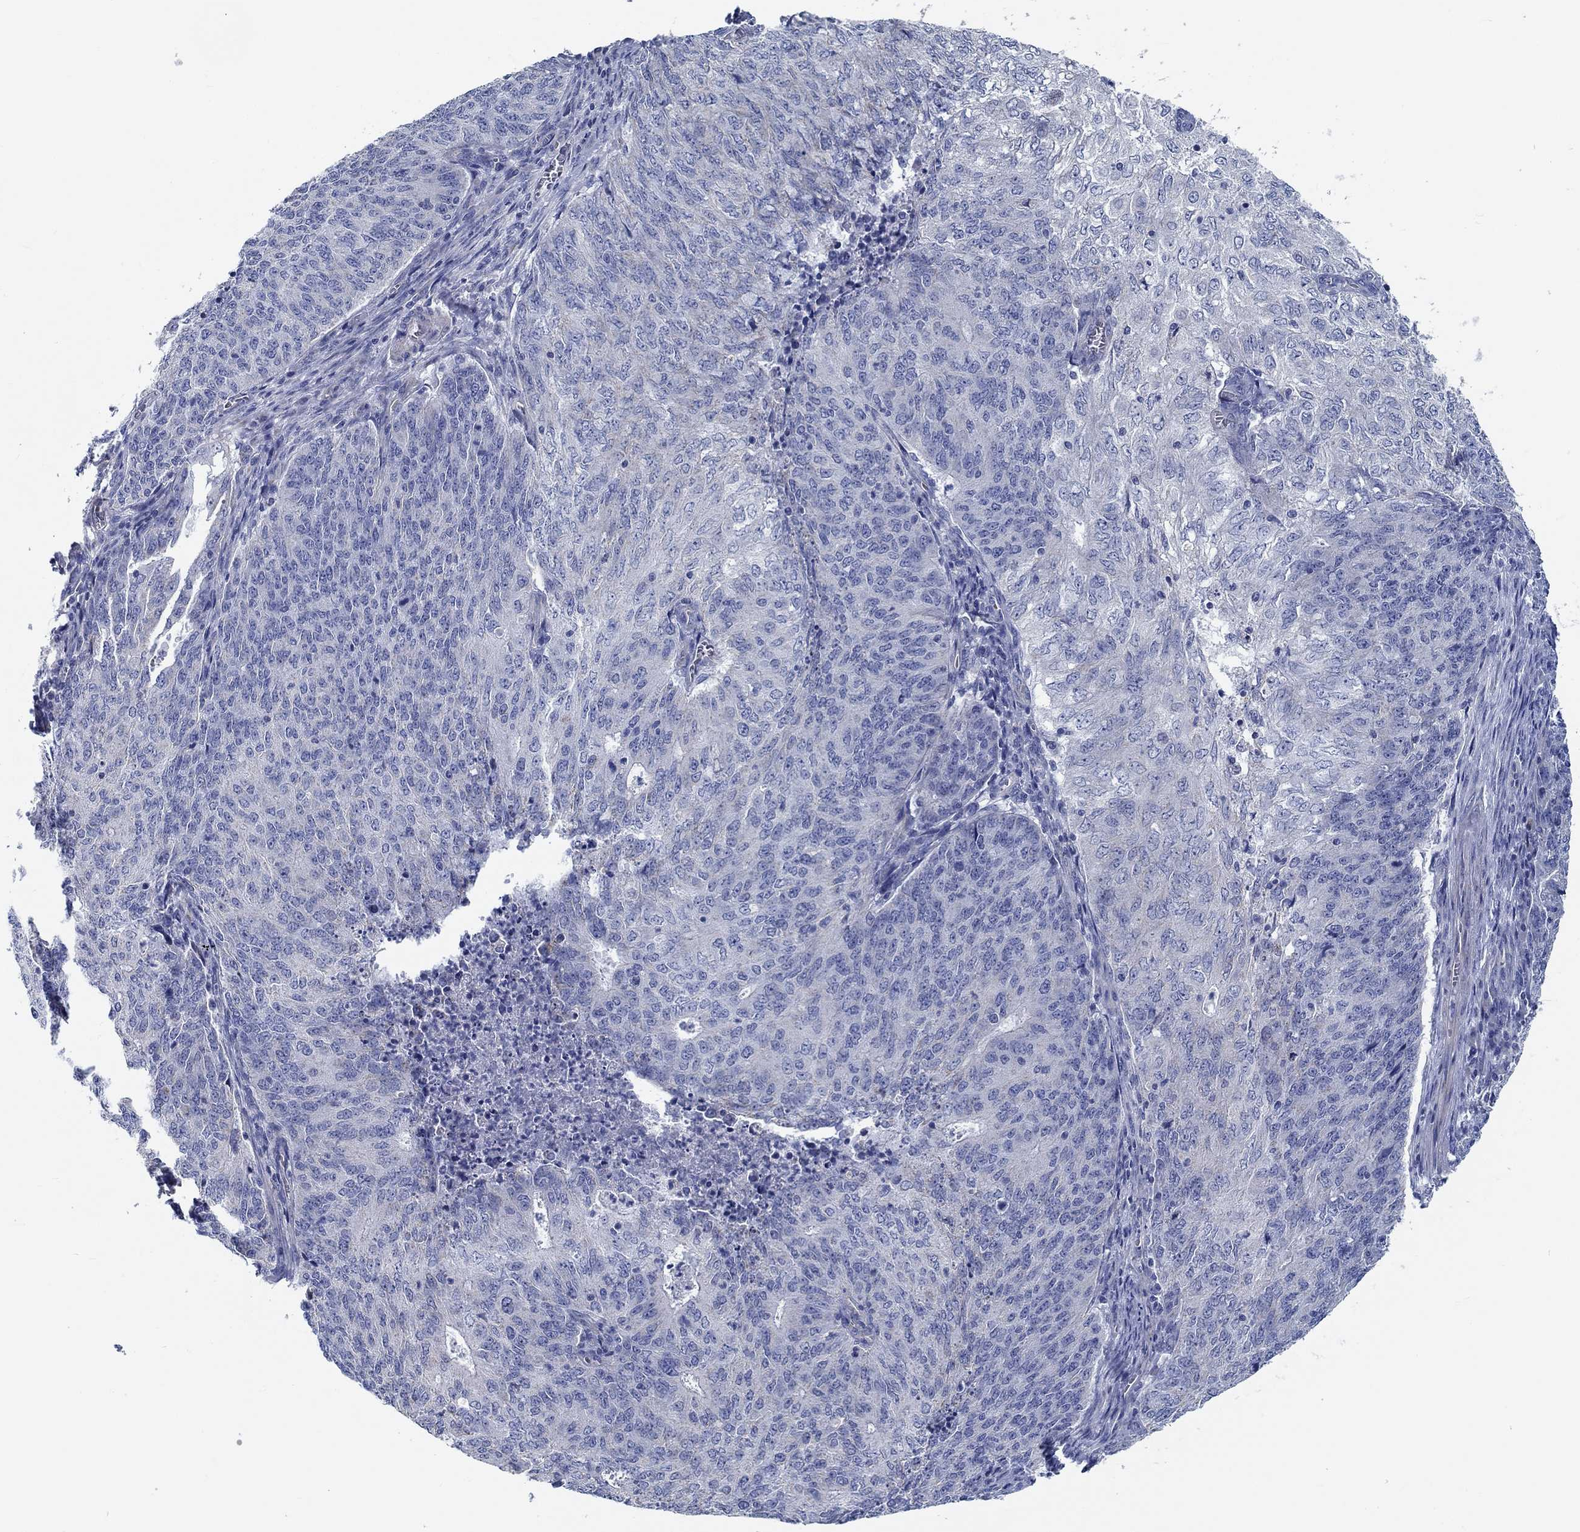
{"staining": {"intensity": "negative", "quantity": "none", "location": "none"}, "tissue": "endometrial cancer", "cell_type": "Tumor cells", "image_type": "cancer", "snomed": [{"axis": "morphology", "description": "Adenocarcinoma, NOS"}, {"axis": "topography", "description": "Endometrium"}], "caption": "Endometrial cancer was stained to show a protein in brown. There is no significant positivity in tumor cells. Brightfield microscopy of immunohistochemistry stained with DAB (brown) and hematoxylin (blue), captured at high magnification.", "gene": "MYBPC1", "patient": {"sex": "female", "age": 82}}